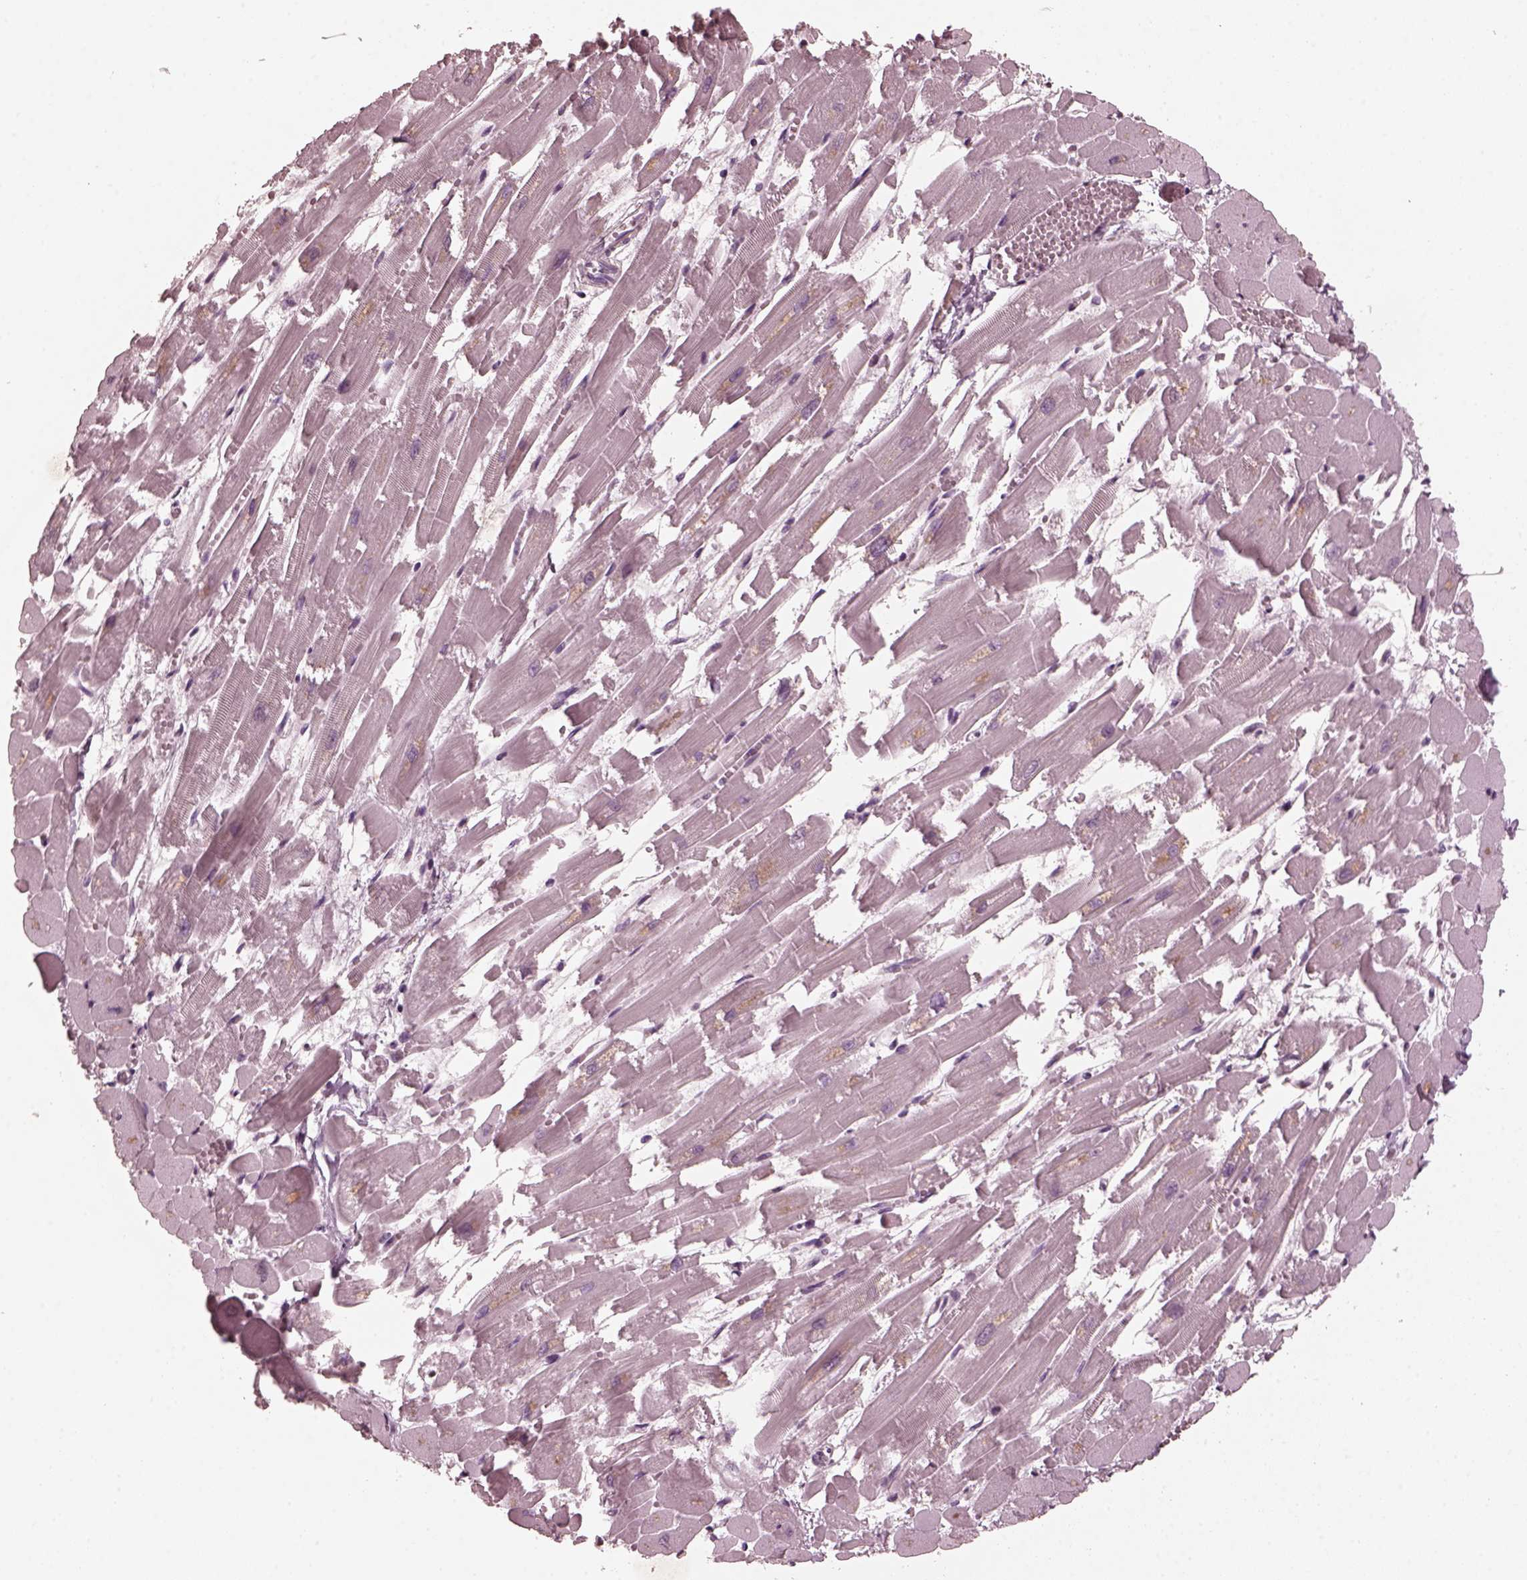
{"staining": {"intensity": "negative", "quantity": "none", "location": "none"}, "tissue": "heart muscle", "cell_type": "Cardiomyocytes", "image_type": "normal", "snomed": [{"axis": "morphology", "description": "Normal tissue, NOS"}, {"axis": "topography", "description": "Heart"}], "caption": "This micrograph is of benign heart muscle stained with immunohistochemistry to label a protein in brown with the nuclei are counter-stained blue. There is no staining in cardiomyocytes.", "gene": "RCVRN", "patient": {"sex": "female", "age": 52}}